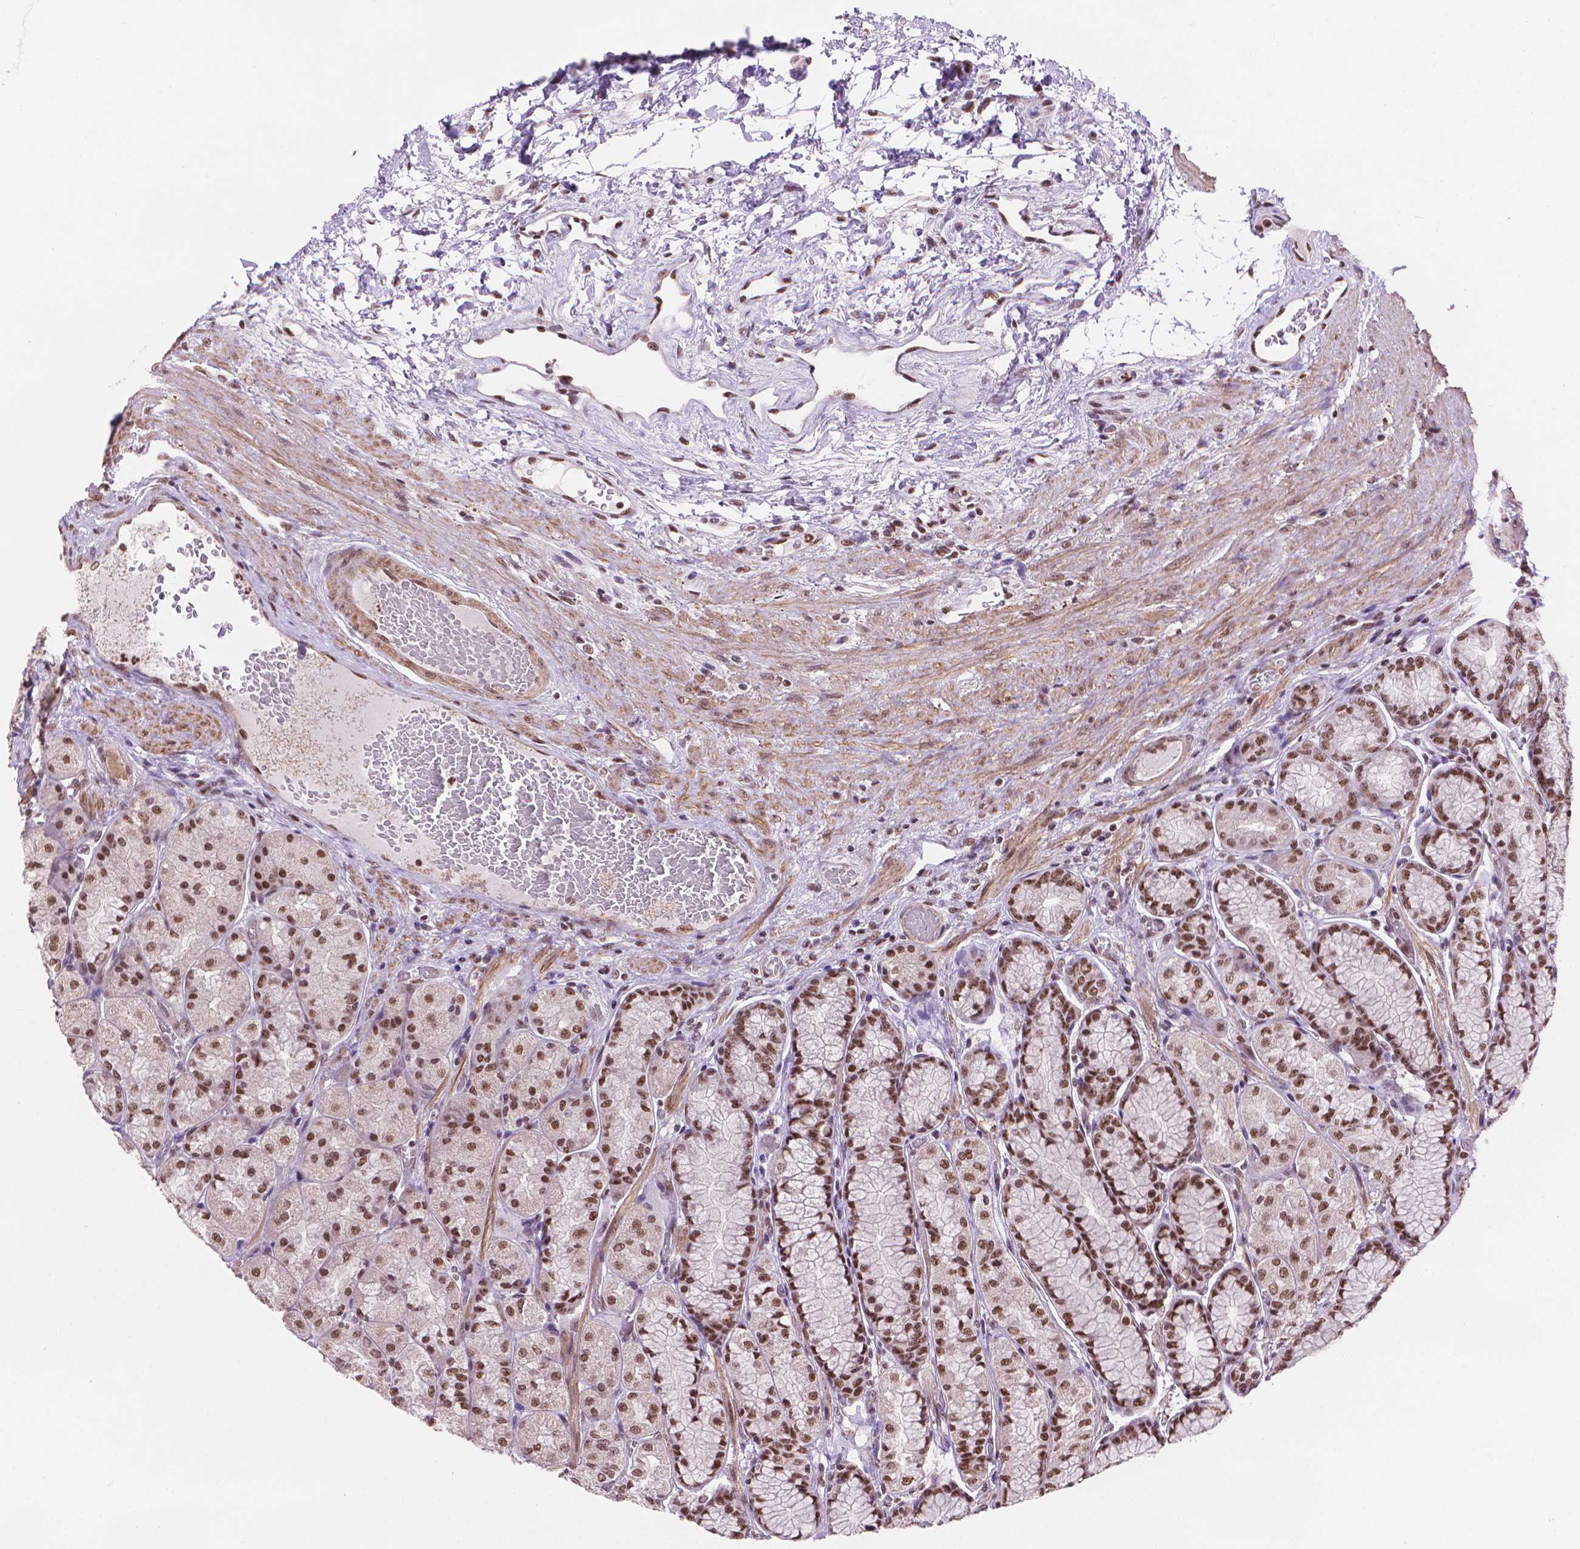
{"staining": {"intensity": "moderate", "quantity": ">75%", "location": "nuclear"}, "tissue": "stomach", "cell_type": "Glandular cells", "image_type": "normal", "snomed": [{"axis": "morphology", "description": "Normal tissue, NOS"}, {"axis": "morphology", "description": "Adenocarcinoma, NOS"}, {"axis": "morphology", "description": "Adenocarcinoma, High grade"}, {"axis": "topography", "description": "Stomach, upper"}, {"axis": "topography", "description": "Stomach"}], "caption": "Protein positivity by IHC exhibits moderate nuclear positivity in about >75% of glandular cells in benign stomach. (Brightfield microscopy of DAB IHC at high magnification).", "gene": "UBN1", "patient": {"sex": "female", "age": 65}}